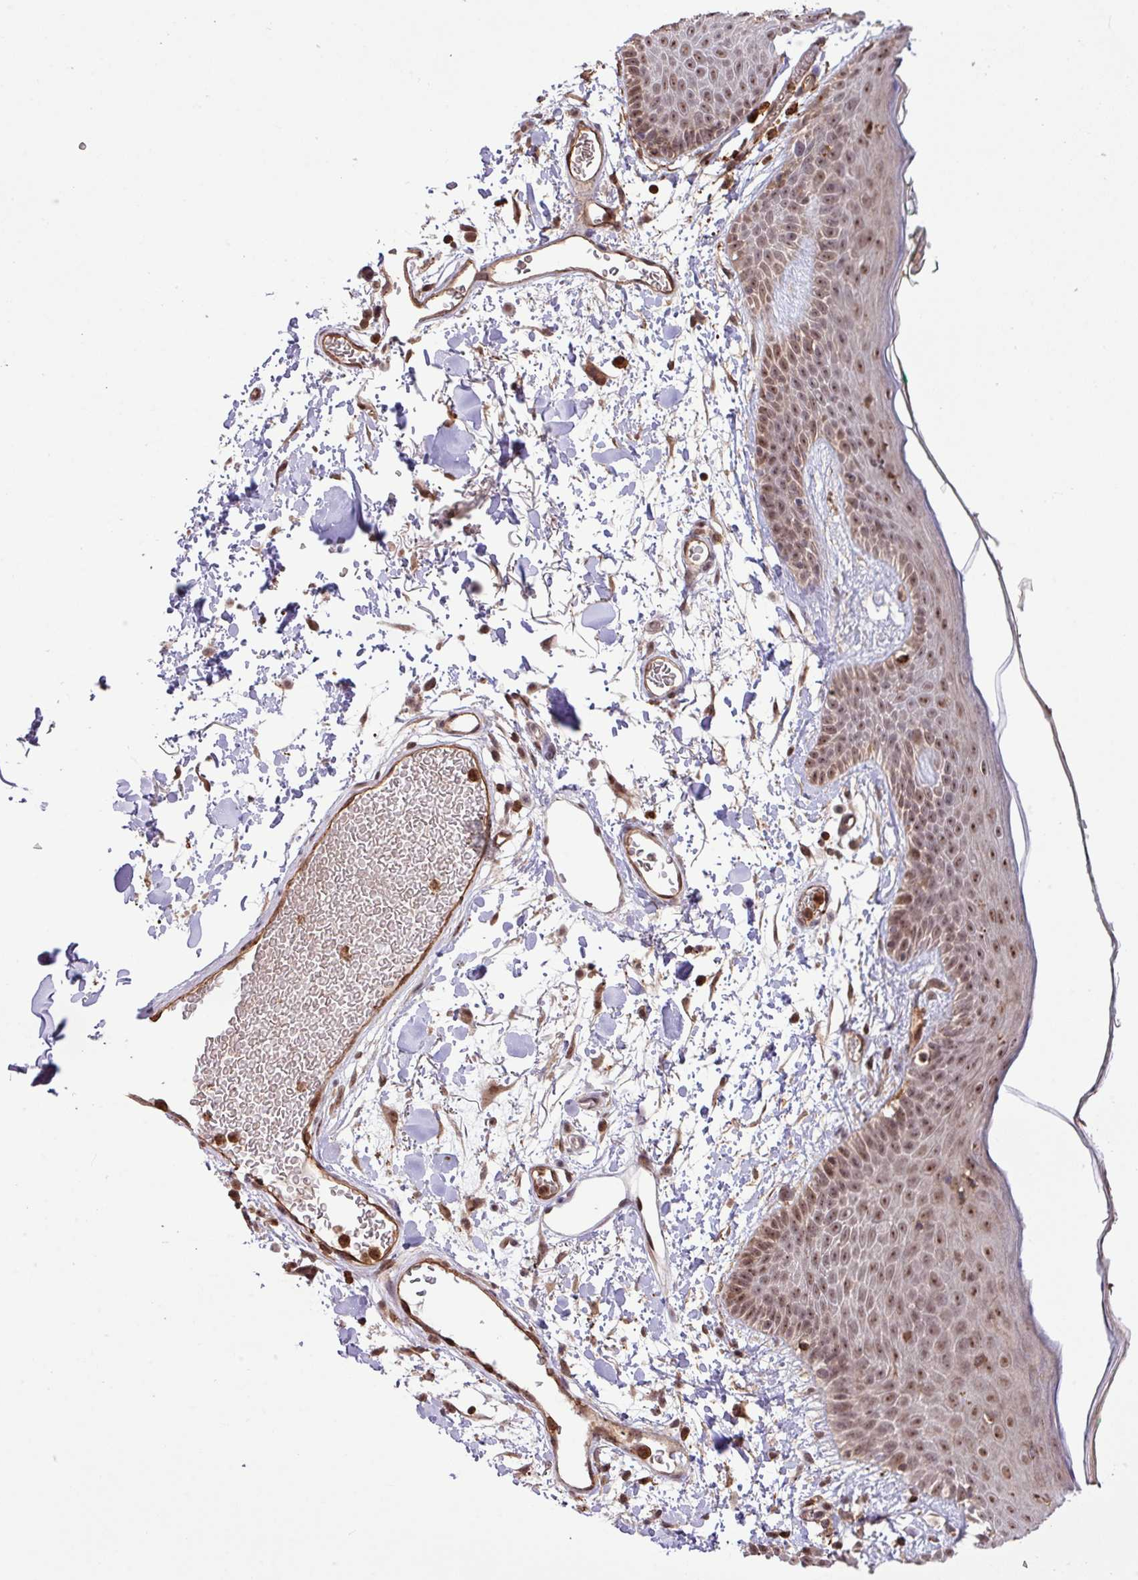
{"staining": {"intensity": "moderate", "quantity": "25%-75%", "location": "nuclear"}, "tissue": "skin", "cell_type": "Fibroblasts", "image_type": "normal", "snomed": [{"axis": "morphology", "description": "Normal tissue, NOS"}, {"axis": "topography", "description": "Skin"}], "caption": "A brown stain highlights moderate nuclear staining of a protein in fibroblasts of benign human skin. The staining was performed using DAB (3,3'-diaminobenzidine), with brown indicating positive protein expression. Nuclei are stained blue with hematoxylin.", "gene": "GON7", "patient": {"sex": "male", "age": 79}}